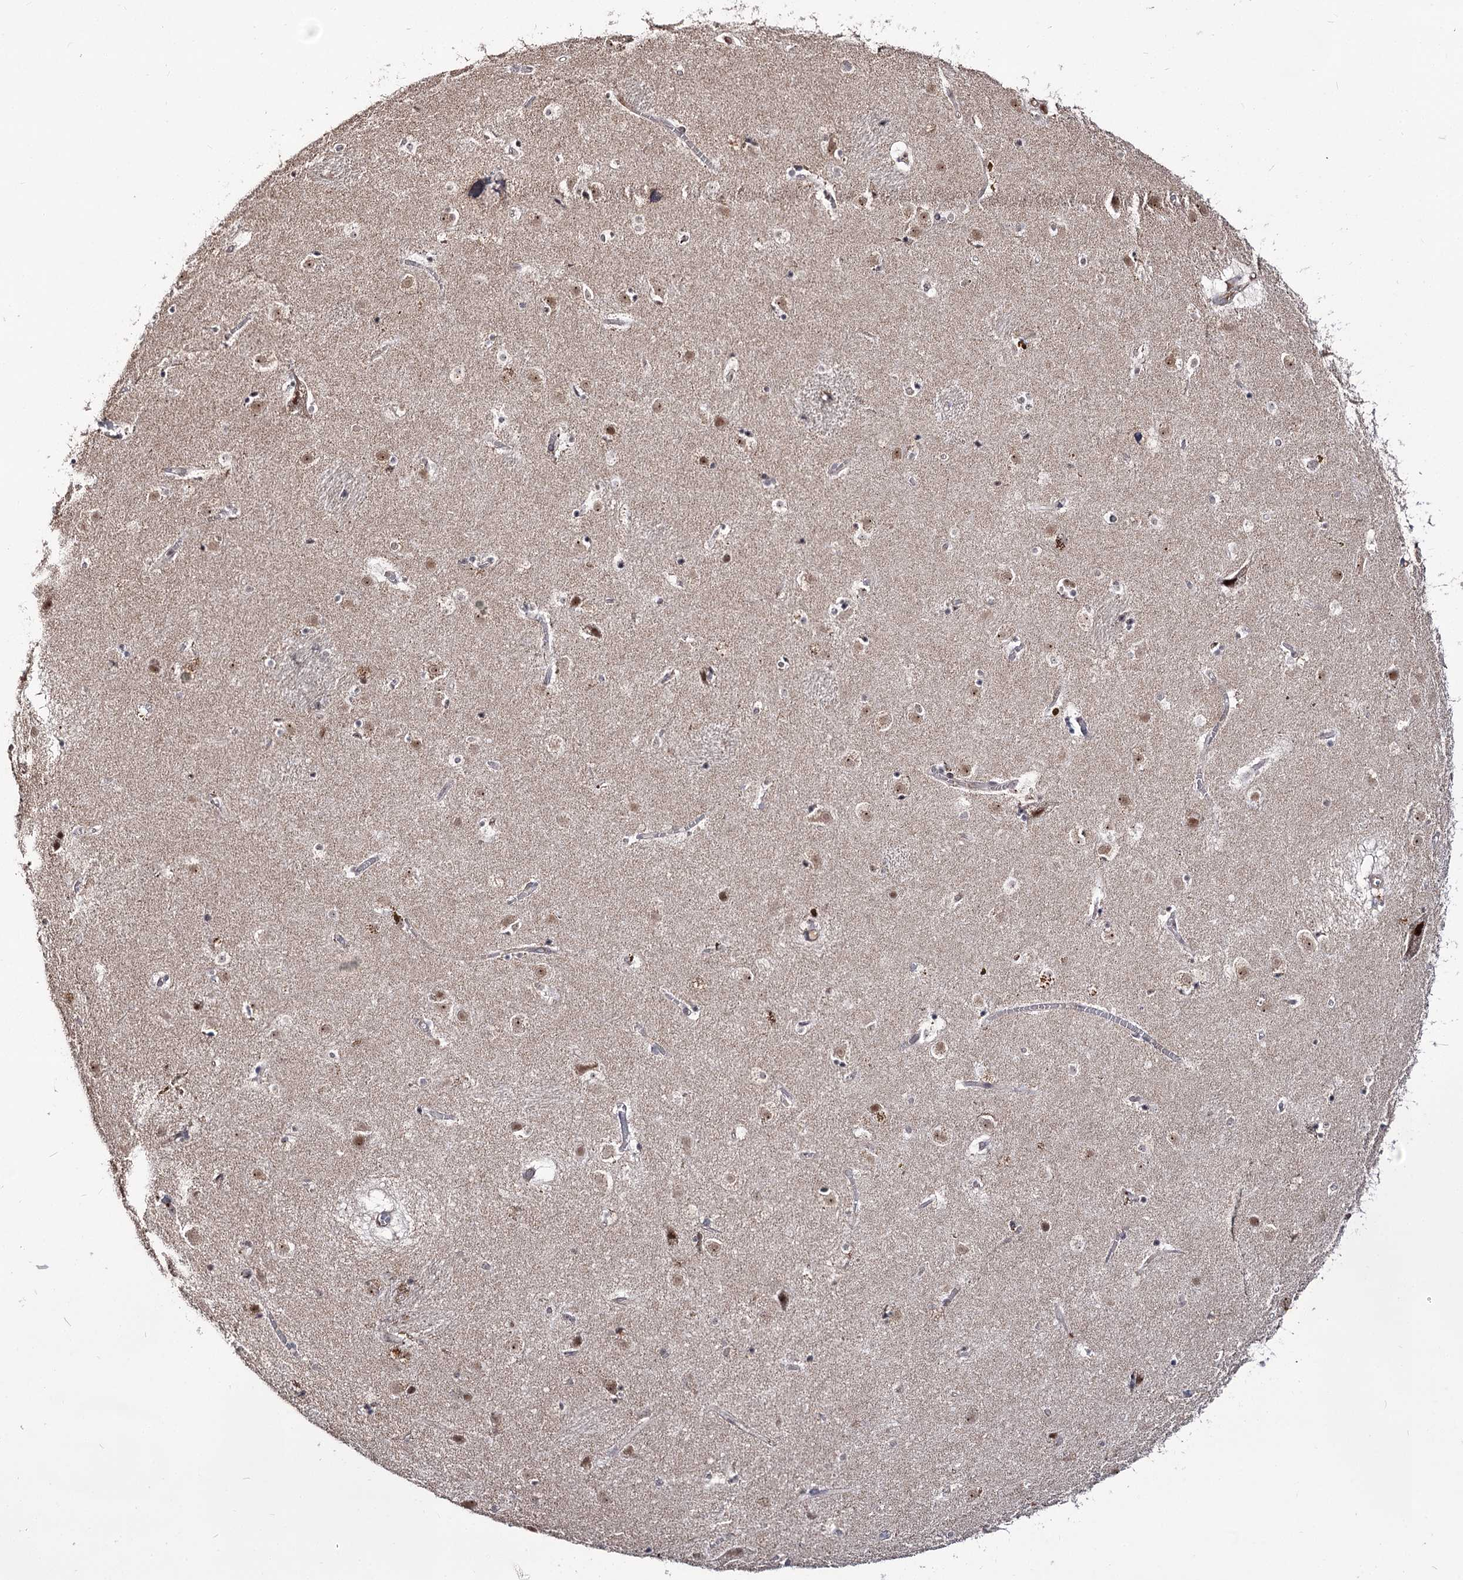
{"staining": {"intensity": "moderate", "quantity": "<25%", "location": "cytoplasmic/membranous,nuclear"}, "tissue": "caudate", "cell_type": "Glial cells", "image_type": "normal", "snomed": [{"axis": "morphology", "description": "Normal tissue, NOS"}, {"axis": "topography", "description": "Lateral ventricle wall"}], "caption": "This micrograph displays IHC staining of unremarkable caudate, with low moderate cytoplasmic/membranous,nuclear expression in about <25% of glial cells.", "gene": "RRP9", "patient": {"sex": "male", "age": 70}}